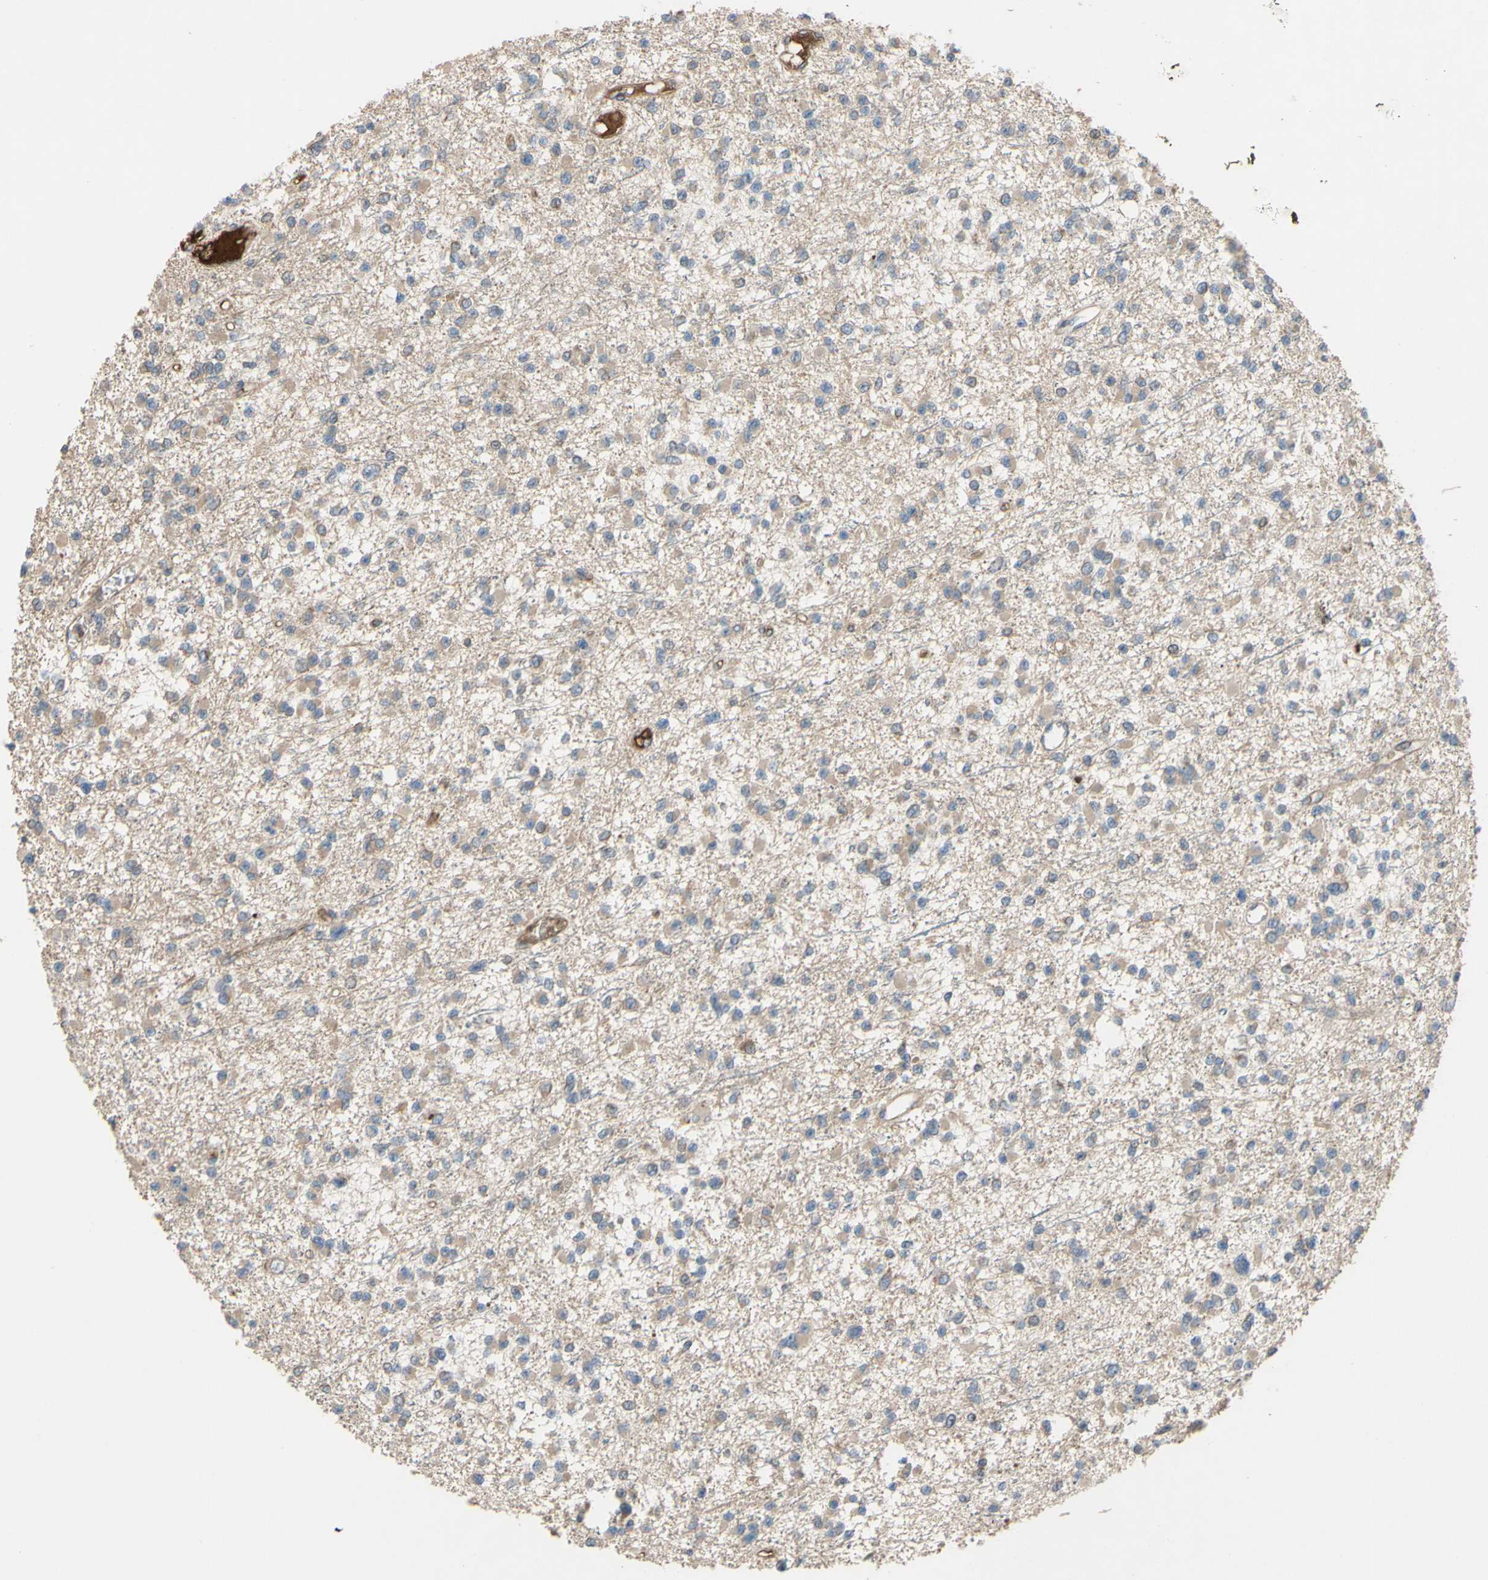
{"staining": {"intensity": "weak", "quantity": ">75%", "location": "cytoplasmic/membranous"}, "tissue": "glioma", "cell_type": "Tumor cells", "image_type": "cancer", "snomed": [{"axis": "morphology", "description": "Glioma, malignant, Low grade"}, {"axis": "topography", "description": "Brain"}], "caption": "IHC image of human low-grade glioma (malignant) stained for a protein (brown), which exhibits low levels of weak cytoplasmic/membranous positivity in about >75% of tumor cells.", "gene": "SPTLC1", "patient": {"sex": "female", "age": 22}}